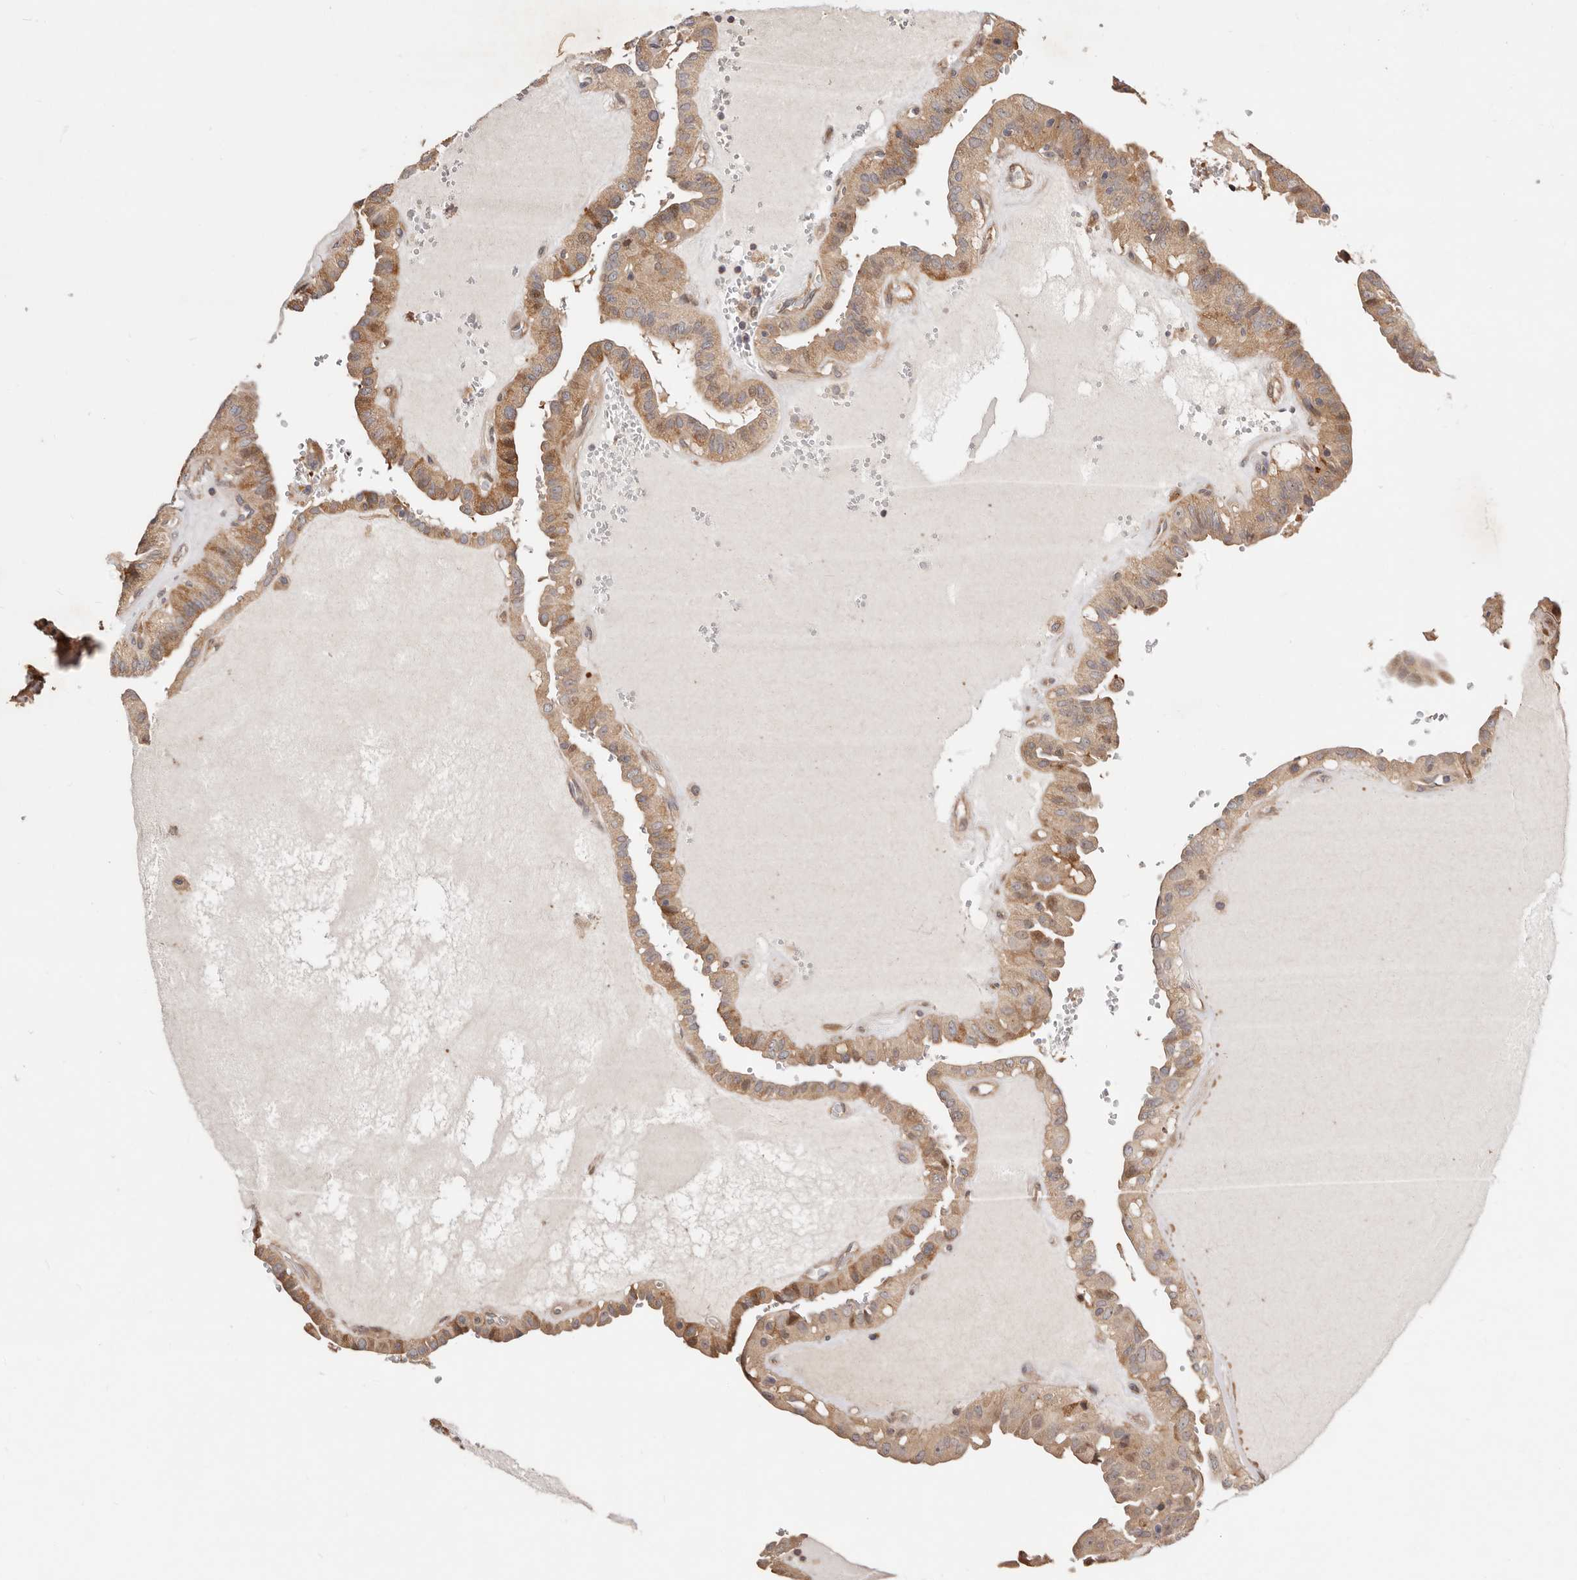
{"staining": {"intensity": "moderate", "quantity": ">75%", "location": "cytoplasmic/membranous"}, "tissue": "thyroid cancer", "cell_type": "Tumor cells", "image_type": "cancer", "snomed": [{"axis": "morphology", "description": "Papillary adenocarcinoma, NOS"}, {"axis": "topography", "description": "Thyroid gland"}], "caption": "Protein expression analysis of papillary adenocarcinoma (thyroid) exhibits moderate cytoplasmic/membranous expression in about >75% of tumor cells.", "gene": "USP33", "patient": {"sex": "male", "age": 77}}